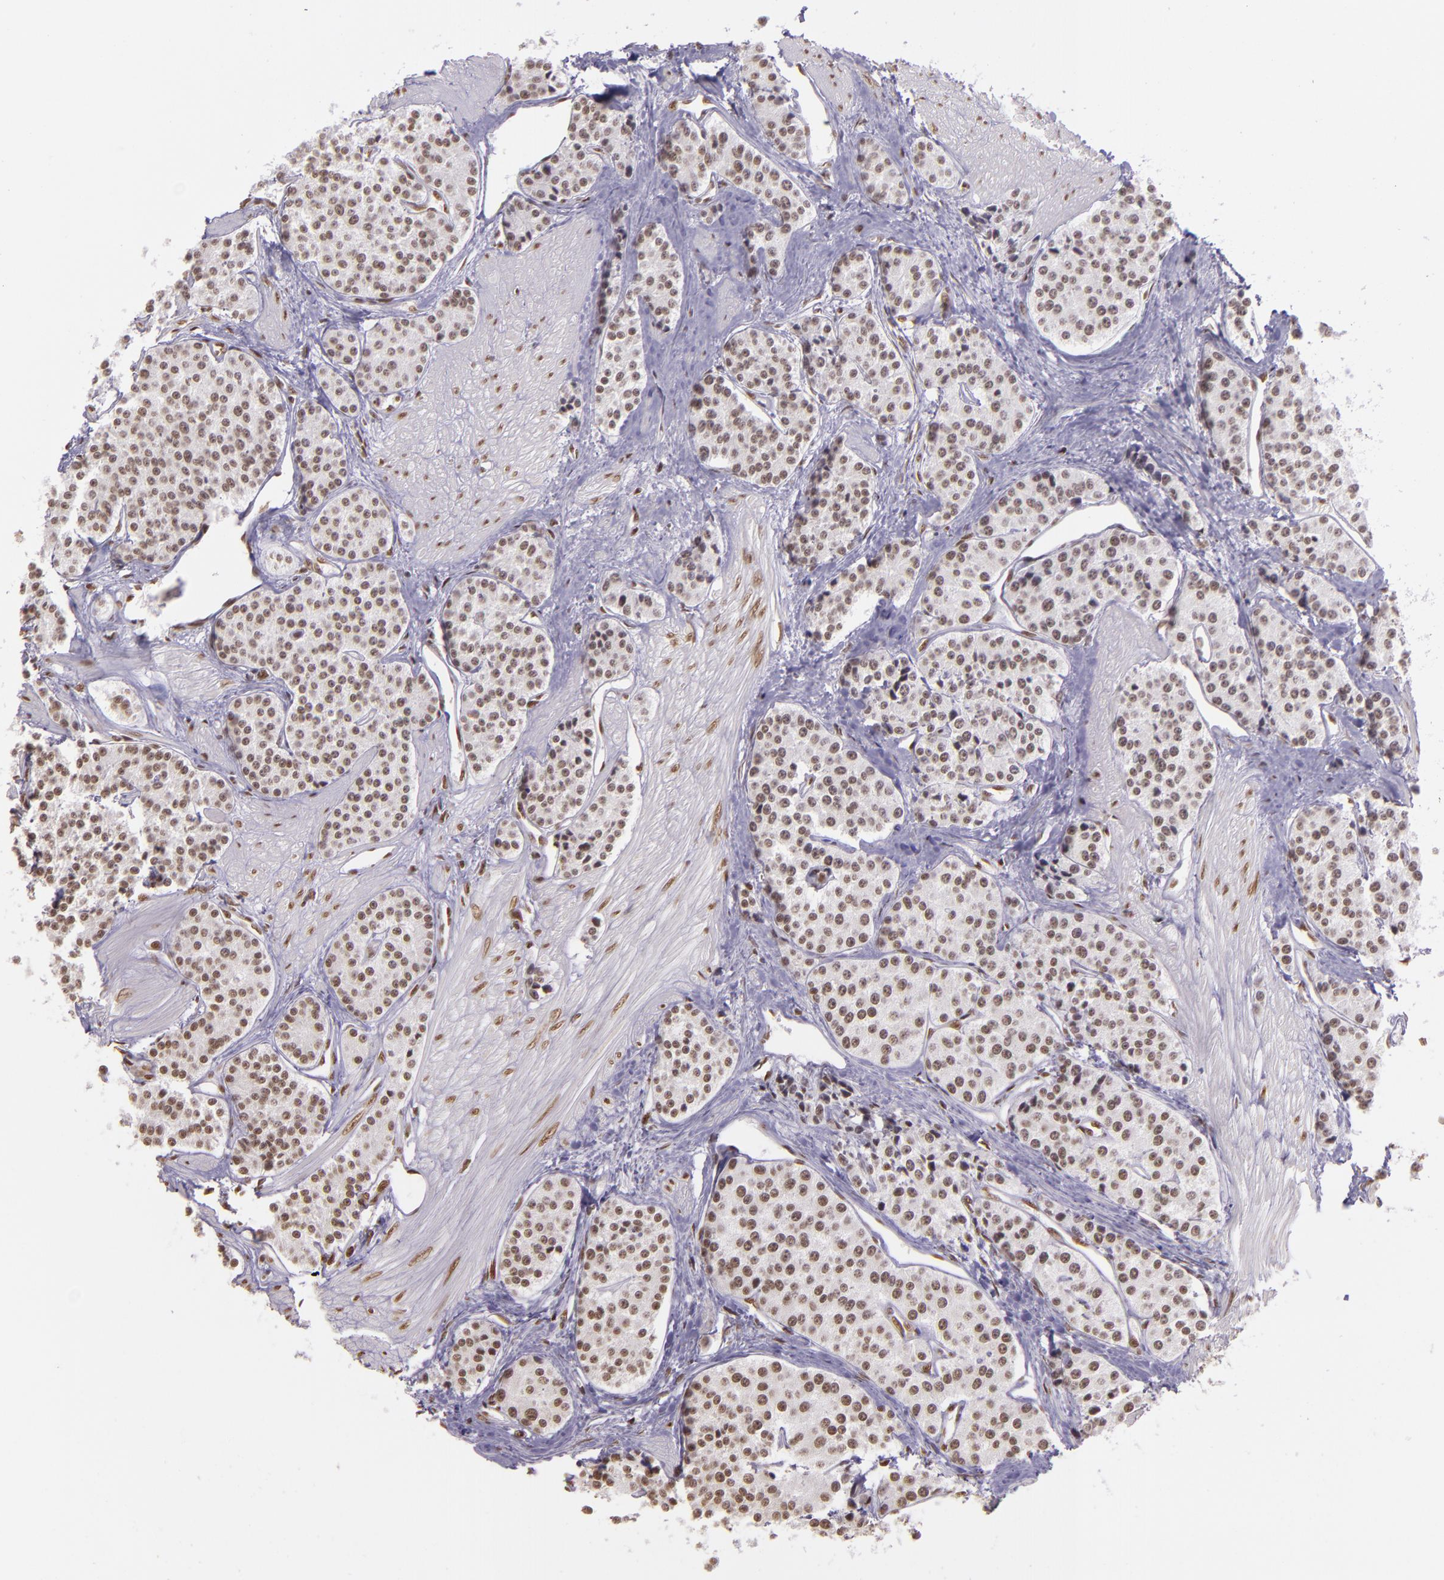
{"staining": {"intensity": "moderate", "quantity": ">75%", "location": "nuclear"}, "tissue": "carcinoid", "cell_type": "Tumor cells", "image_type": "cancer", "snomed": [{"axis": "morphology", "description": "Carcinoid, malignant, NOS"}, {"axis": "topography", "description": "Stomach"}], "caption": "IHC (DAB) staining of carcinoid (malignant) shows moderate nuclear protein expression in approximately >75% of tumor cells.", "gene": "USF1", "patient": {"sex": "female", "age": 76}}